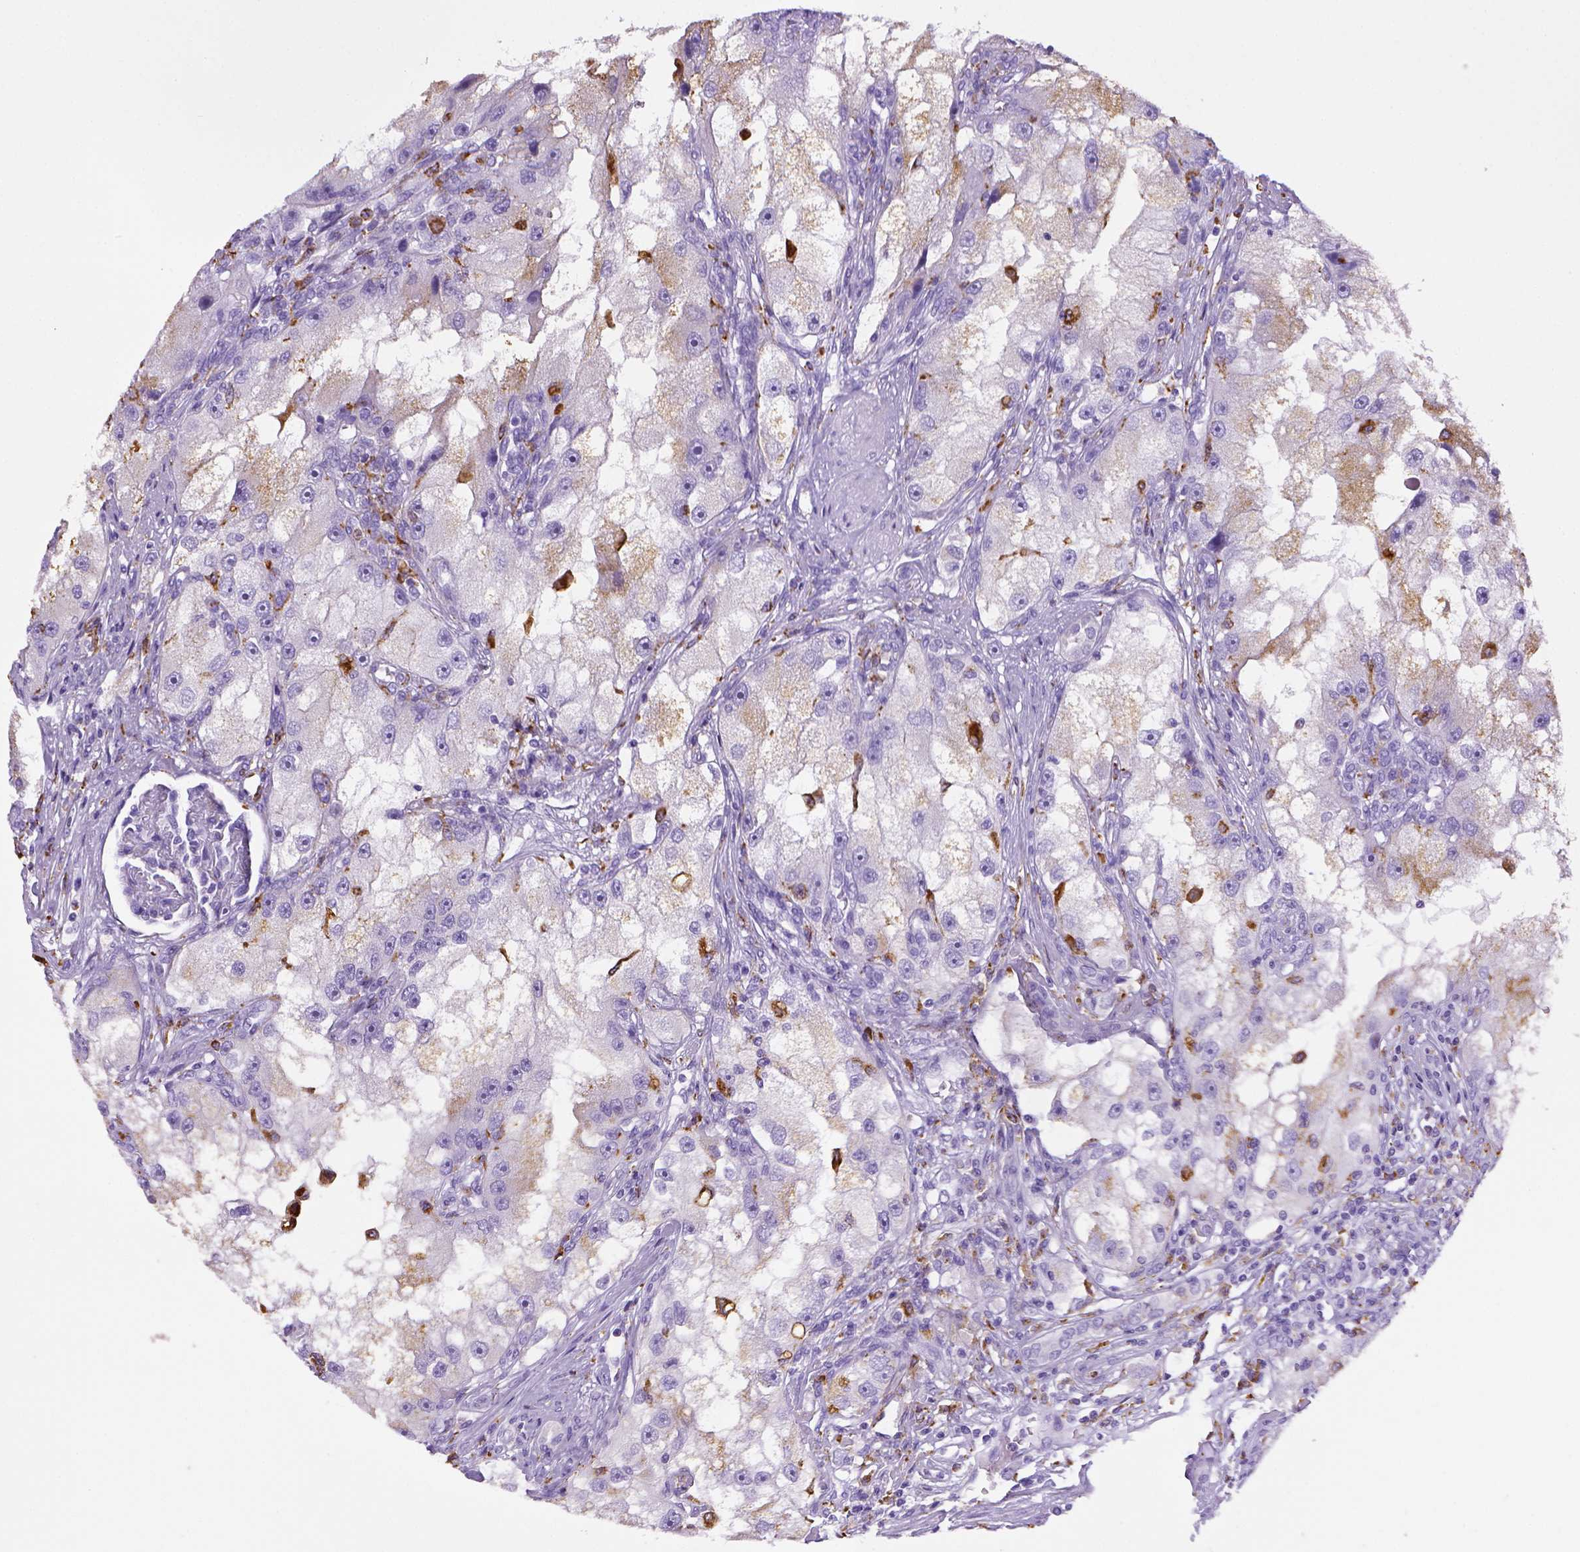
{"staining": {"intensity": "negative", "quantity": "none", "location": "none"}, "tissue": "renal cancer", "cell_type": "Tumor cells", "image_type": "cancer", "snomed": [{"axis": "morphology", "description": "Adenocarcinoma, NOS"}, {"axis": "topography", "description": "Kidney"}], "caption": "Renal adenocarcinoma was stained to show a protein in brown. There is no significant staining in tumor cells. (IHC, brightfield microscopy, high magnification).", "gene": "CD68", "patient": {"sex": "male", "age": 63}}